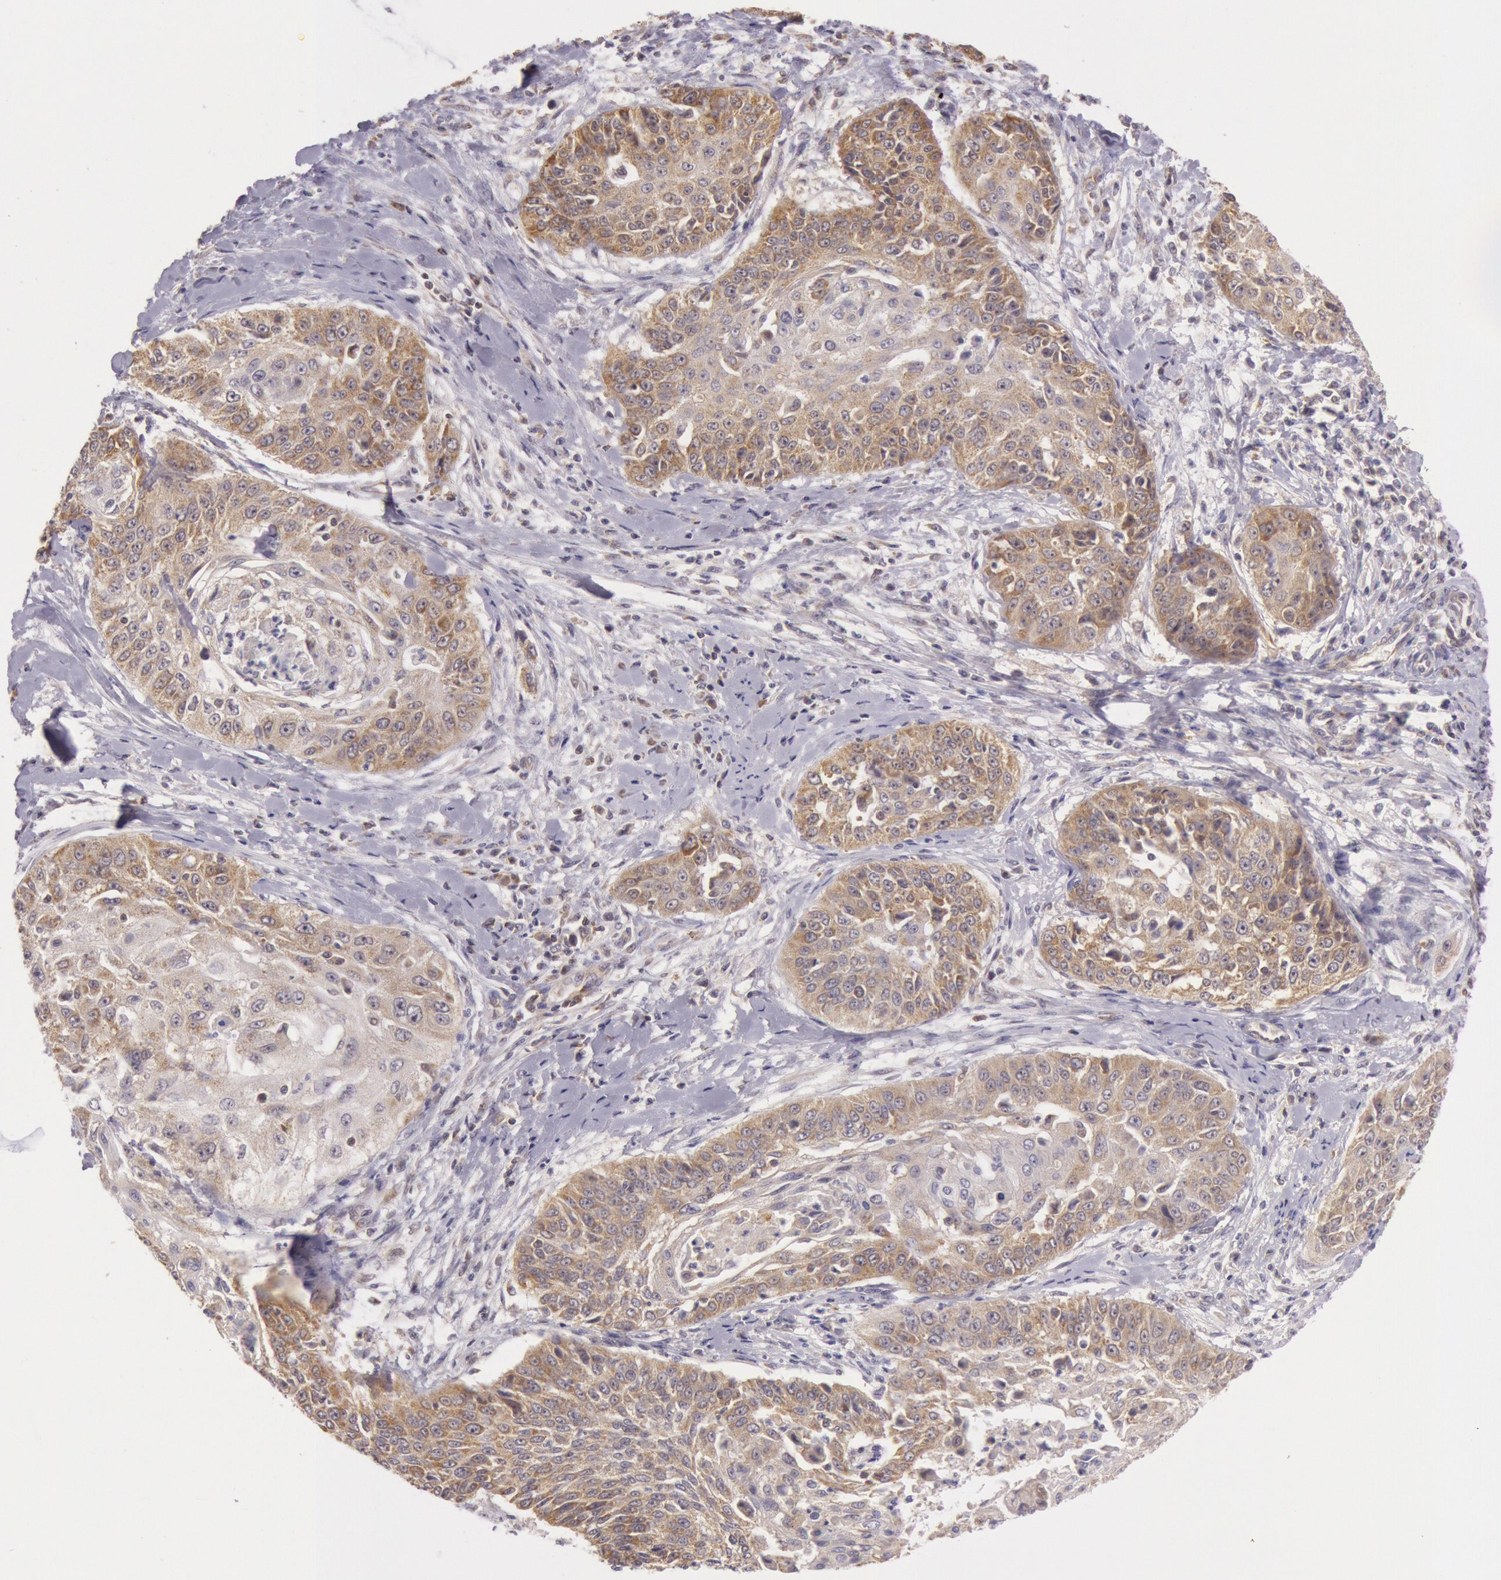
{"staining": {"intensity": "moderate", "quantity": ">75%", "location": "cytoplasmic/membranous"}, "tissue": "cervical cancer", "cell_type": "Tumor cells", "image_type": "cancer", "snomed": [{"axis": "morphology", "description": "Squamous cell carcinoma, NOS"}, {"axis": "topography", "description": "Cervix"}], "caption": "Immunohistochemistry staining of cervical cancer, which exhibits medium levels of moderate cytoplasmic/membranous positivity in about >75% of tumor cells indicating moderate cytoplasmic/membranous protein positivity. The staining was performed using DAB (3,3'-diaminobenzidine) (brown) for protein detection and nuclei were counterstained in hematoxylin (blue).", "gene": "CDK16", "patient": {"sex": "female", "age": 64}}